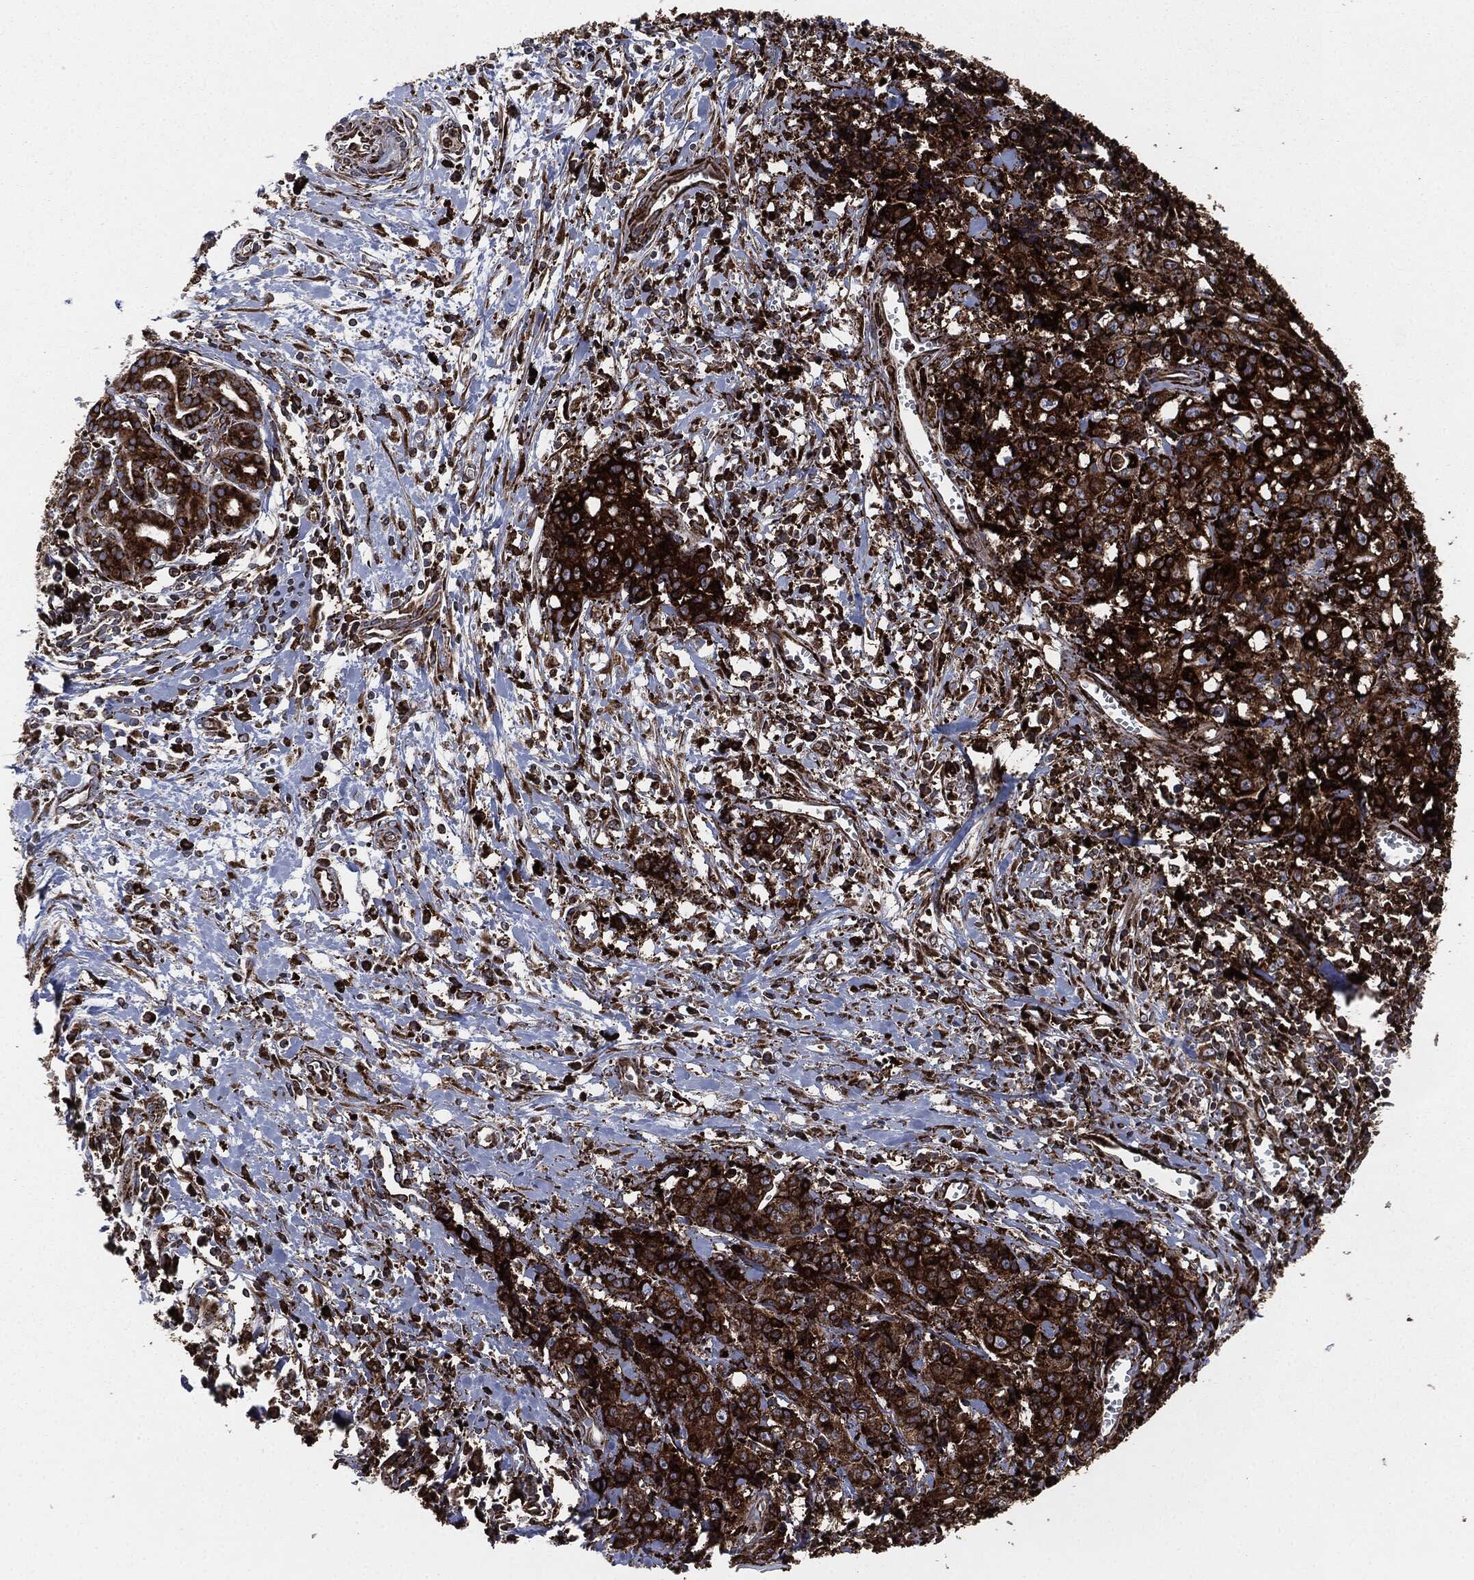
{"staining": {"intensity": "strong", "quantity": ">75%", "location": "cytoplasmic/membranous"}, "tissue": "pancreatic cancer", "cell_type": "Tumor cells", "image_type": "cancer", "snomed": [{"axis": "morphology", "description": "Adenocarcinoma, NOS"}, {"axis": "topography", "description": "Pancreas"}], "caption": "Strong cytoplasmic/membranous positivity for a protein is present in about >75% of tumor cells of pancreatic cancer (adenocarcinoma) using immunohistochemistry.", "gene": "CALR", "patient": {"sex": "male", "age": 64}}